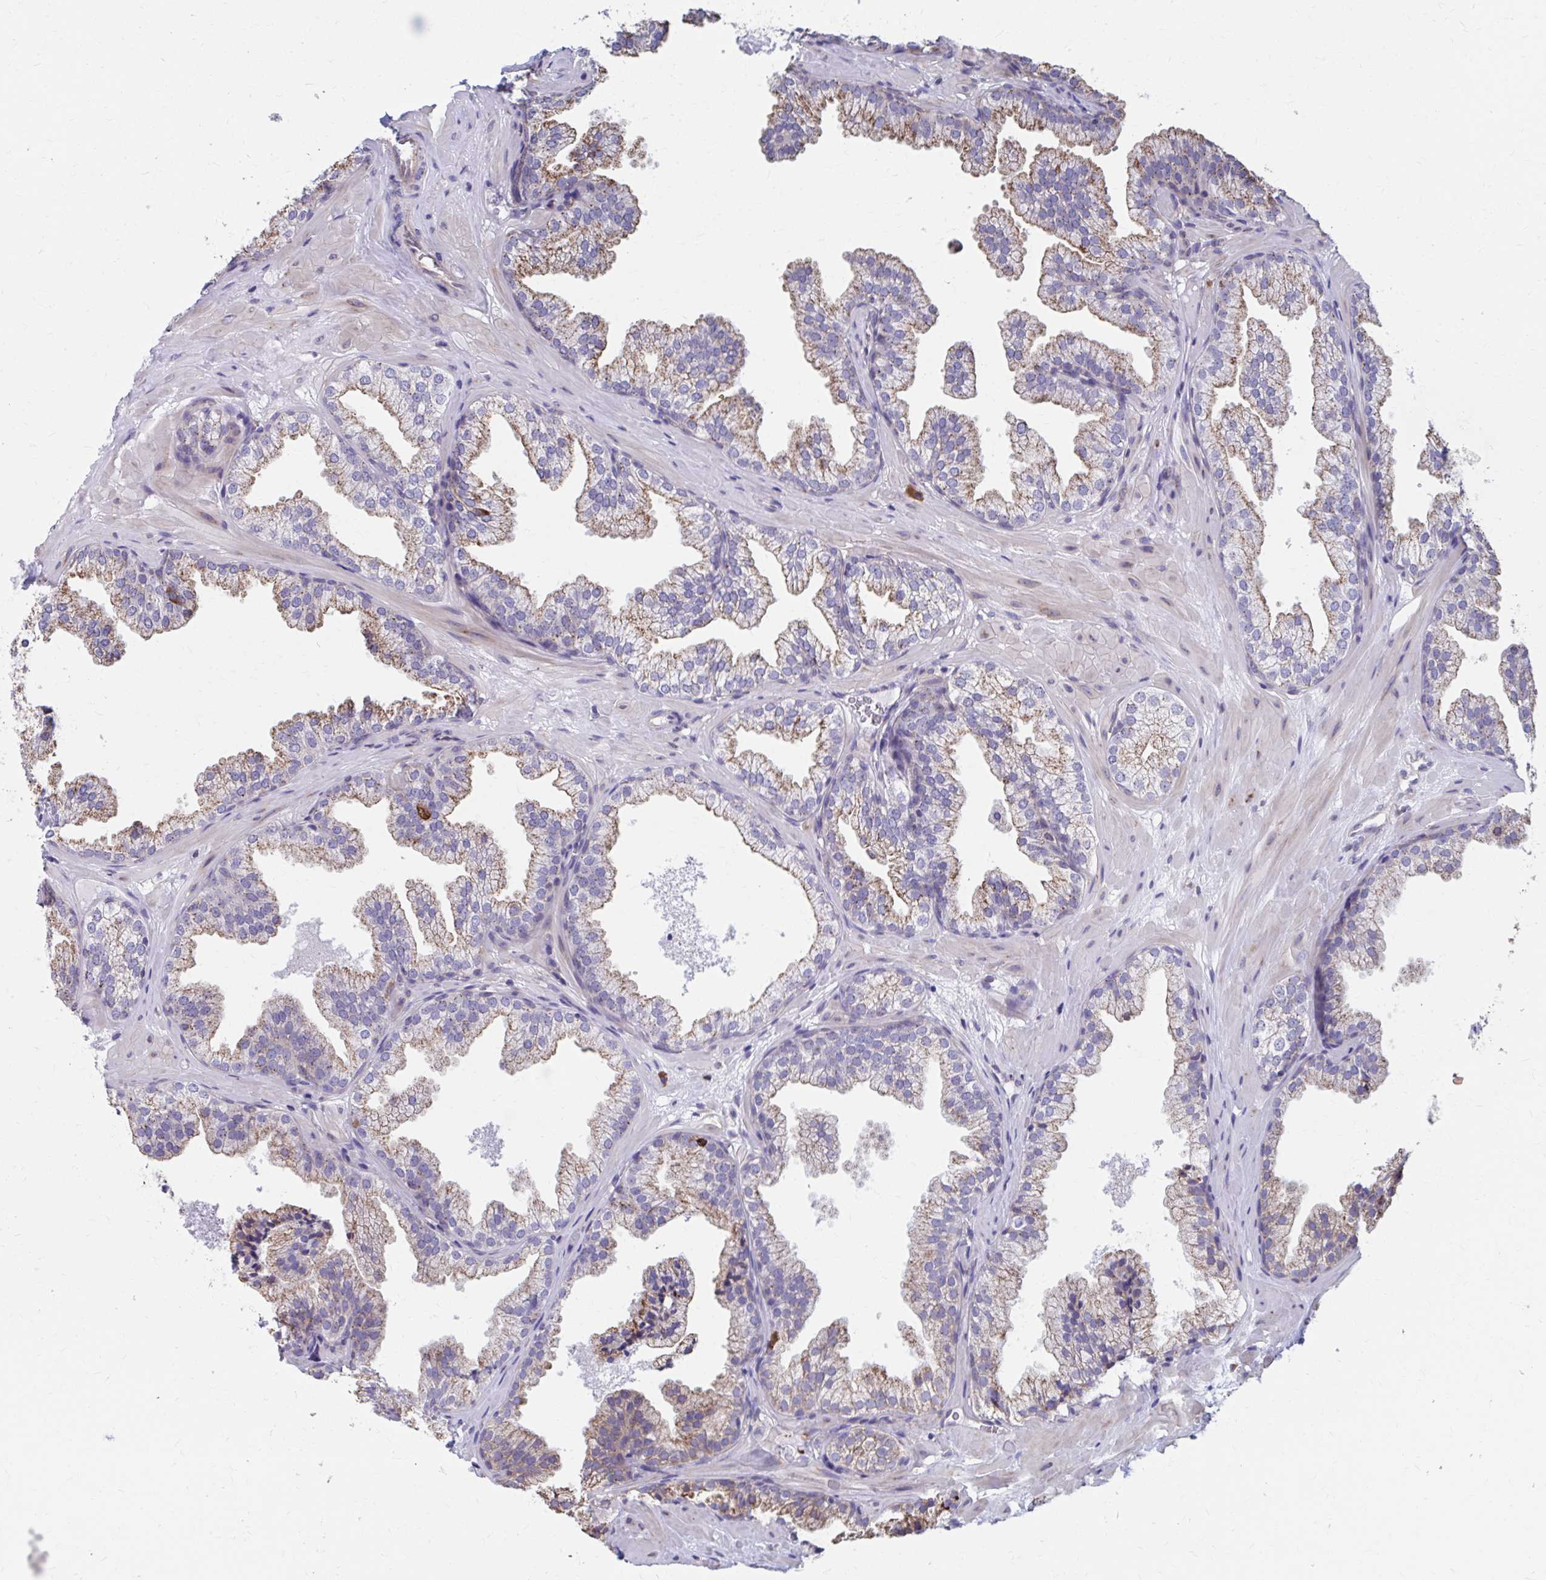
{"staining": {"intensity": "moderate", "quantity": "25%-75%", "location": "cytoplasmic/membranous"}, "tissue": "prostate", "cell_type": "Glandular cells", "image_type": "normal", "snomed": [{"axis": "morphology", "description": "Normal tissue, NOS"}, {"axis": "topography", "description": "Prostate"}], "caption": "The image displays staining of normal prostate, revealing moderate cytoplasmic/membranous protein expression (brown color) within glandular cells.", "gene": "FKBP2", "patient": {"sex": "male", "age": 37}}